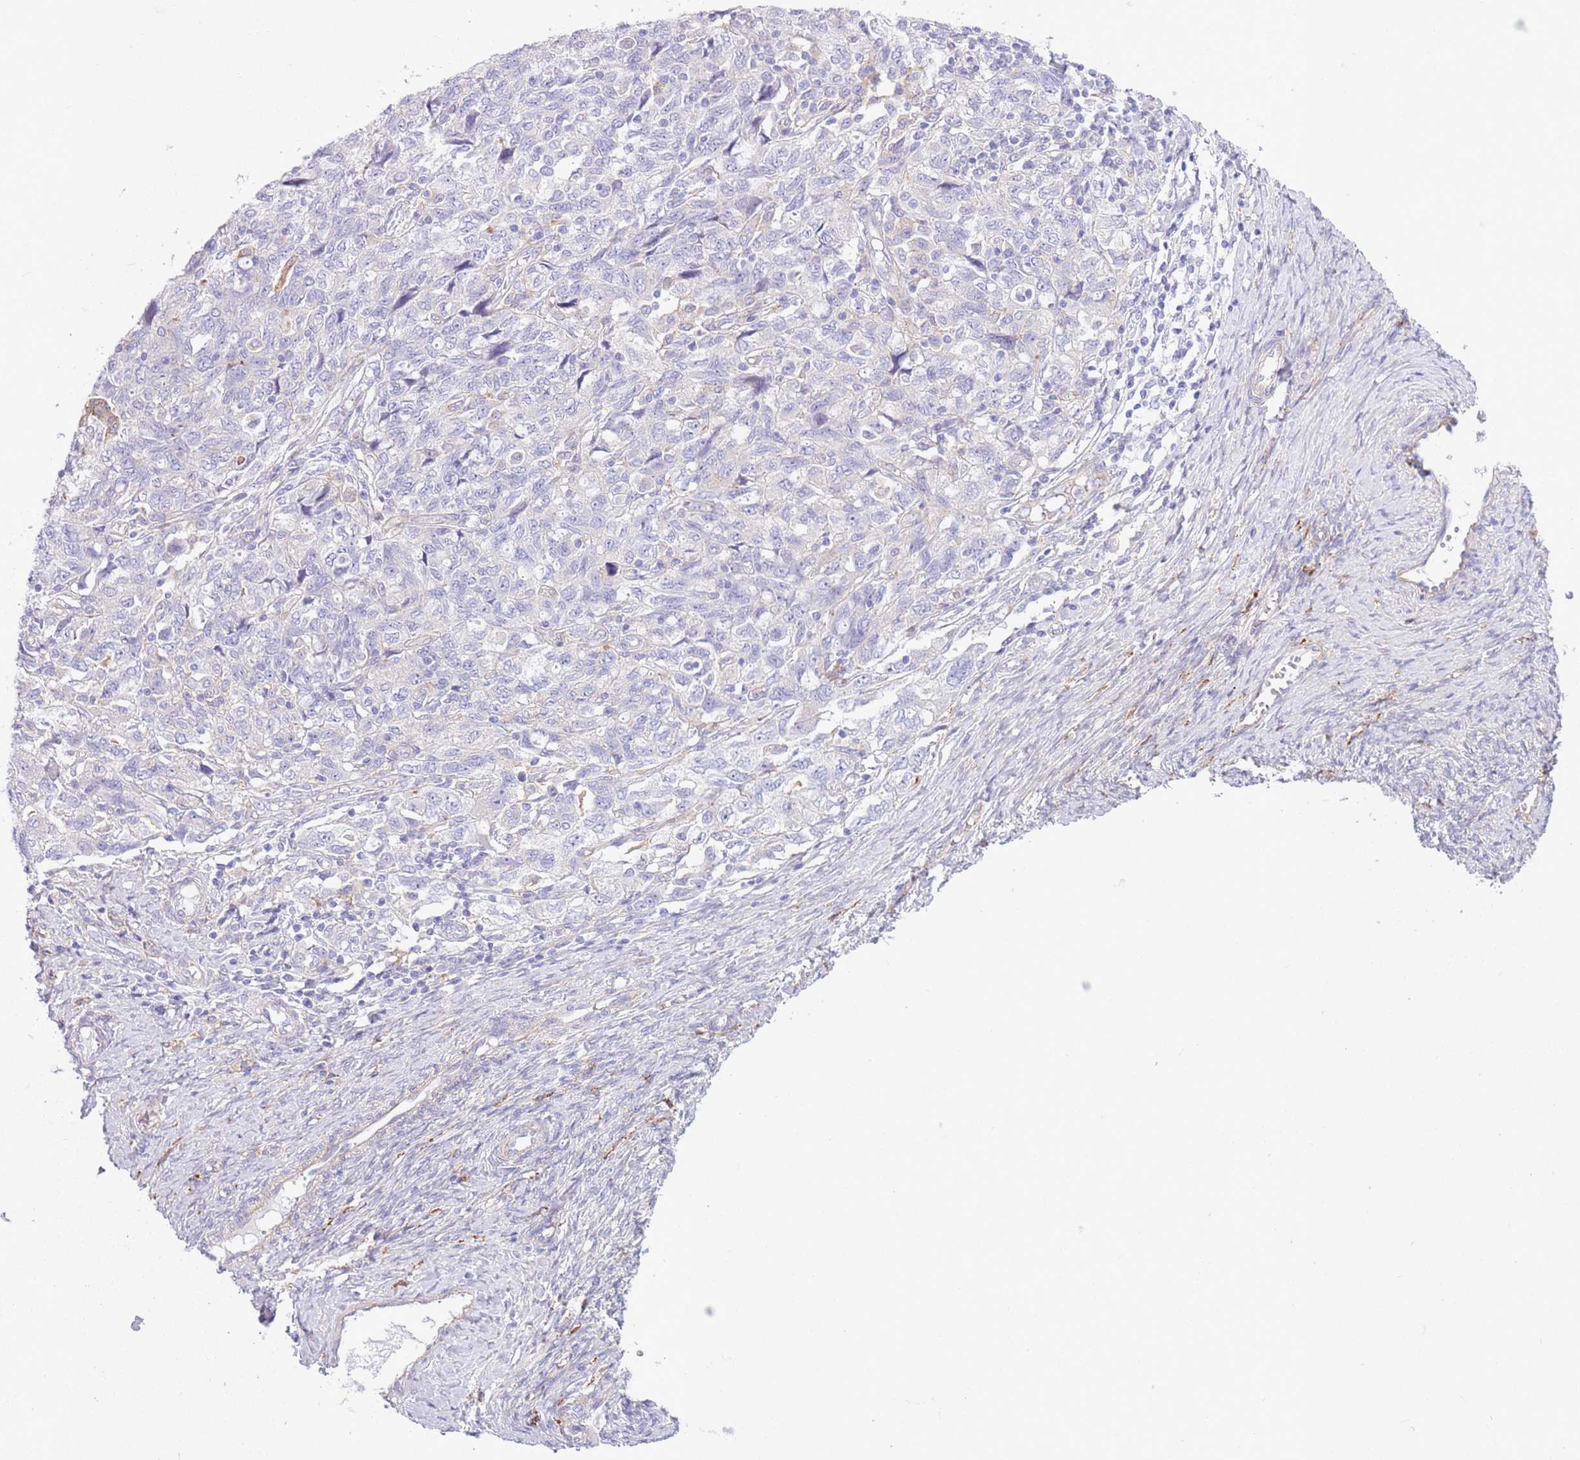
{"staining": {"intensity": "negative", "quantity": "none", "location": "none"}, "tissue": "ovarian cancer", "cell_type": "Tumor cells", "image_type": "cancer", "snomed": [{"axis": "morphology", "description": "Carcinoma, NOS"}, {"axis": "morphology", "description": "Cystadenocarcinoma, serous, NOS"}, {"axis": "topography", "description": "Ovary"}], "caption": "This is a histopathology image of immunohistochemistry staining of ovarian carcinoma, which shows no staining in tumor cells.", "gene": "SNX6", "patient": {"sex": "female", "age": 69}}